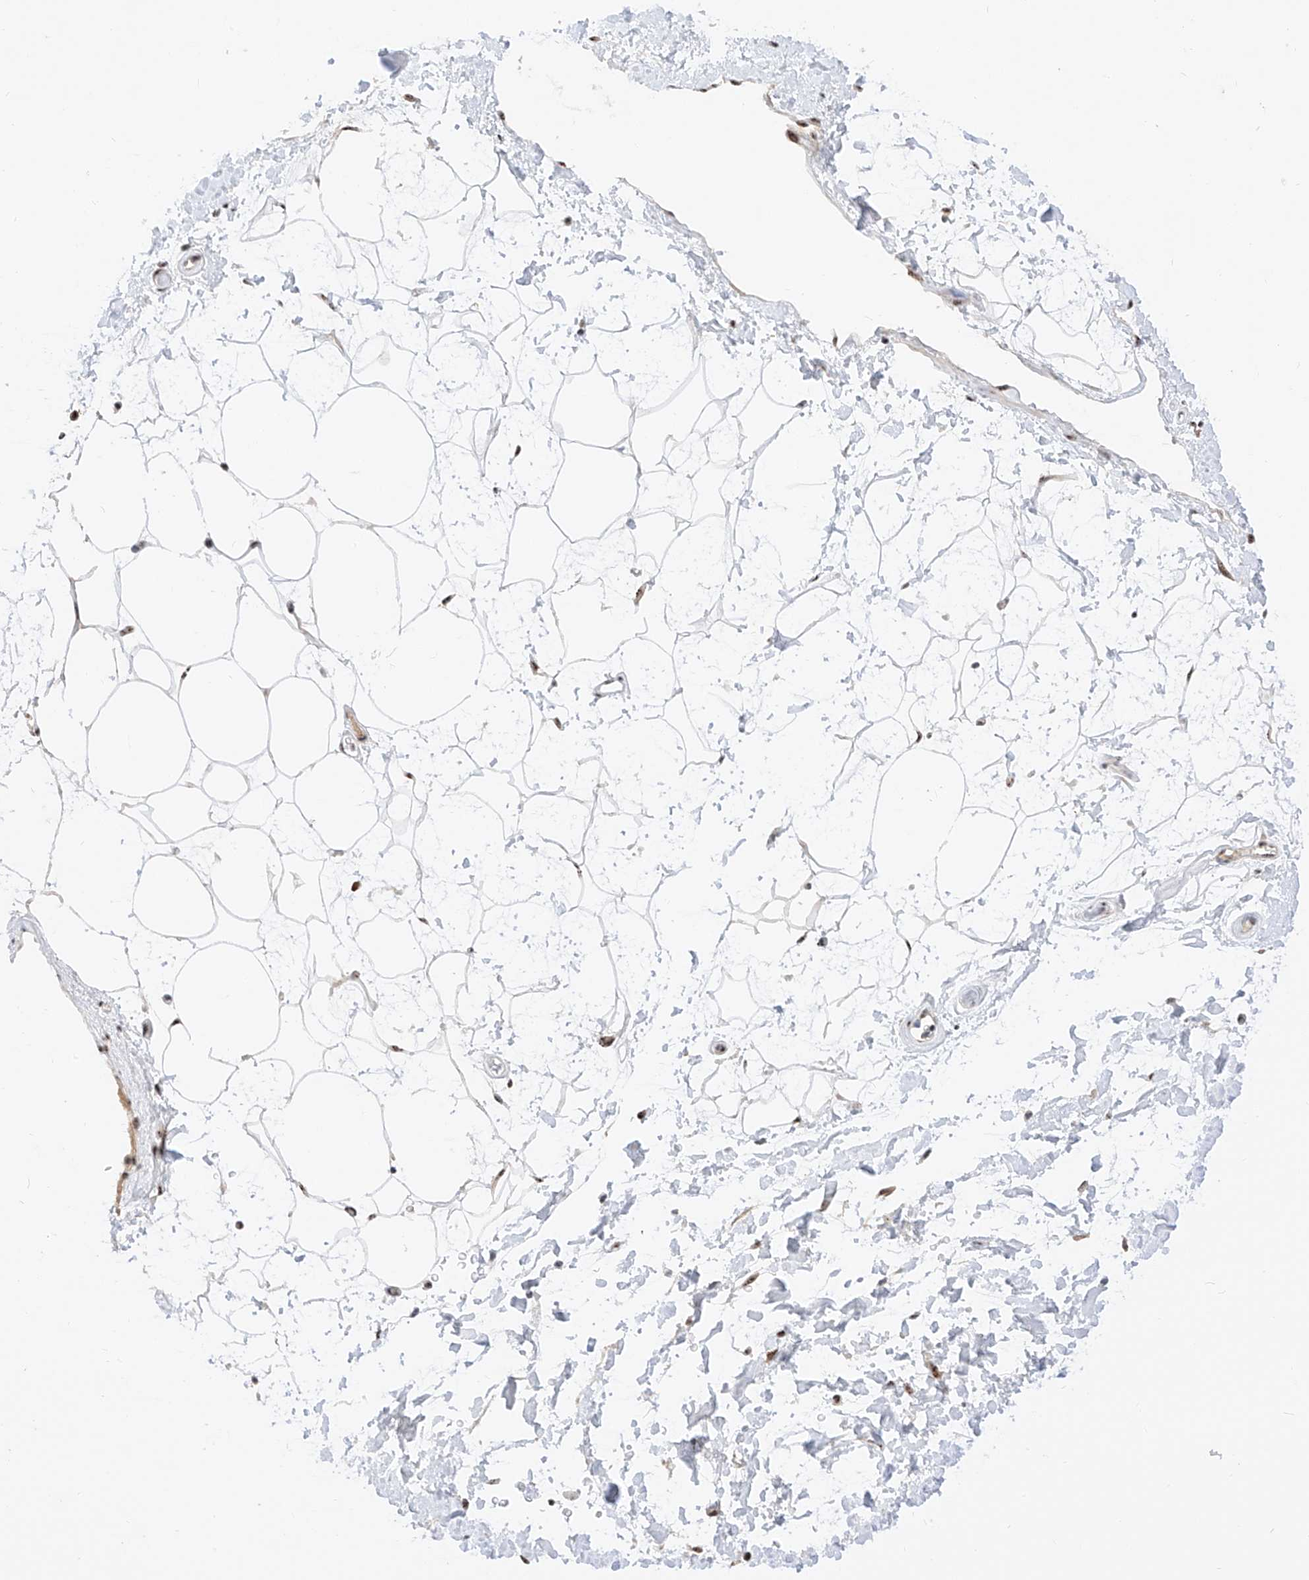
{"staining": {"intensity": "moderate", "quantity": "25%-75%", "location": "nuclear"}, "tissue": "adipose tissue", "cell_type": "Adipocytes", "image_type": "normal", "snomed": [{"axis": "morphology", "description": "Normal tissue, NOS"}, {"axis": "topography", "description": "Soft tissue"}], "caption": "Normal adipose tissue was stained to show a protein in brown. There is medium levels of moderate nuclear positivity in about 25%-75% of adipocytes. (Stains: DAB (3,3'-diaminobenzidine) in brown, nuclei in blue, Microscopy: brightfield microscopy at high magnification).", "gene": "ATXN7L2", "patient": {"sex": "male", "age": 72}}